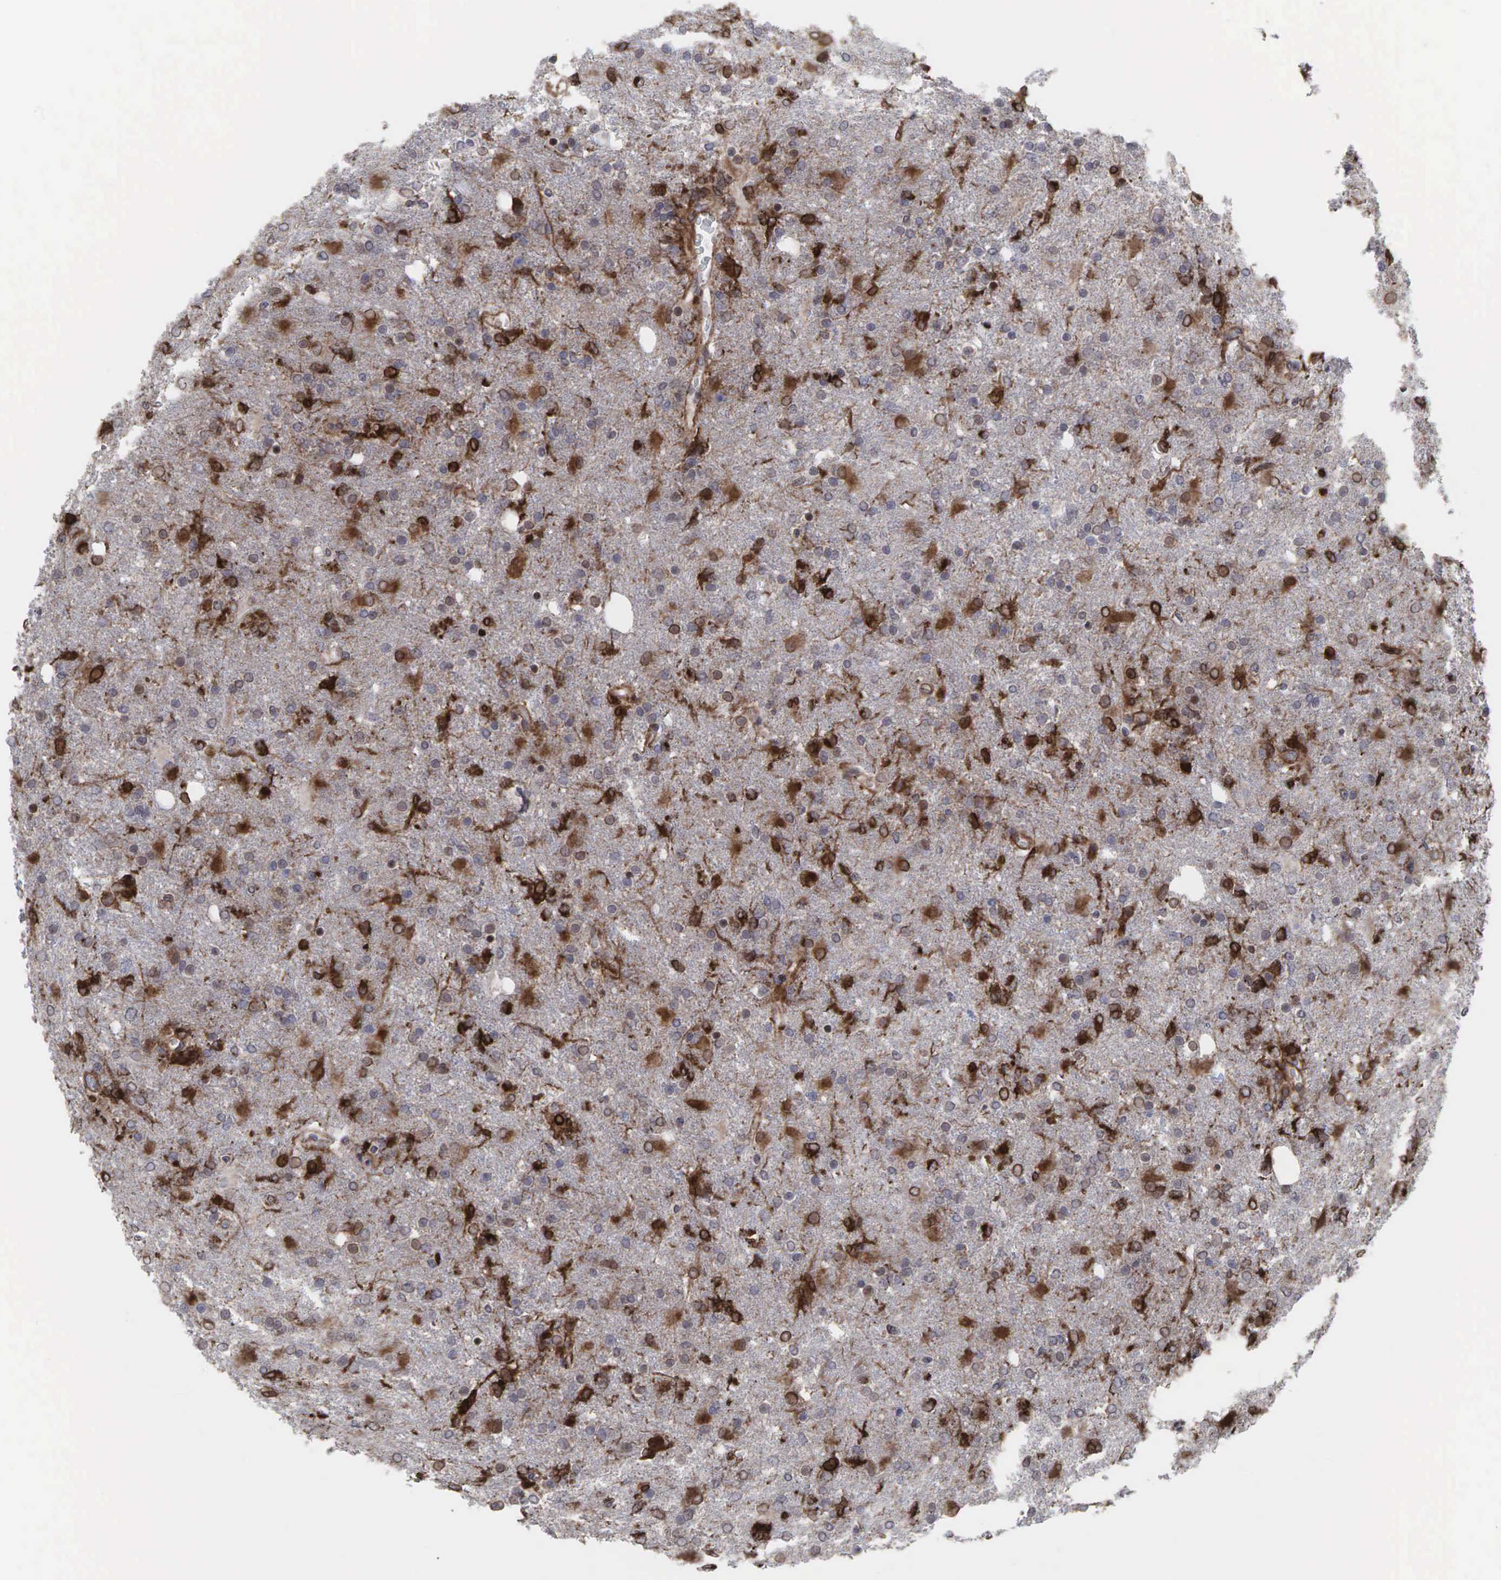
{"staining": {"intensity": "moderate", "quantity": "25%-75%", "location": "cytoplasmic/membranous,nuclear"}, "tissue": "glioma", "cell_type": "Tumor cells", "image_type": "cancer", "snomed": [{"axis": "morphology", "description": "Glioma, malignant, High grade"}, {"axis": "topography", "description": "Brain"}], "caption": "A brown stain labels moderate cytoplasmic/membranous and nuclear positivity of a protein in high-grade glioma (malignant) tumor cells. (Brightfield microscopy of DAB IHC at high magnification).", "gene": "GPRASP1", "patient": {"sex": "male", "age": 68}}